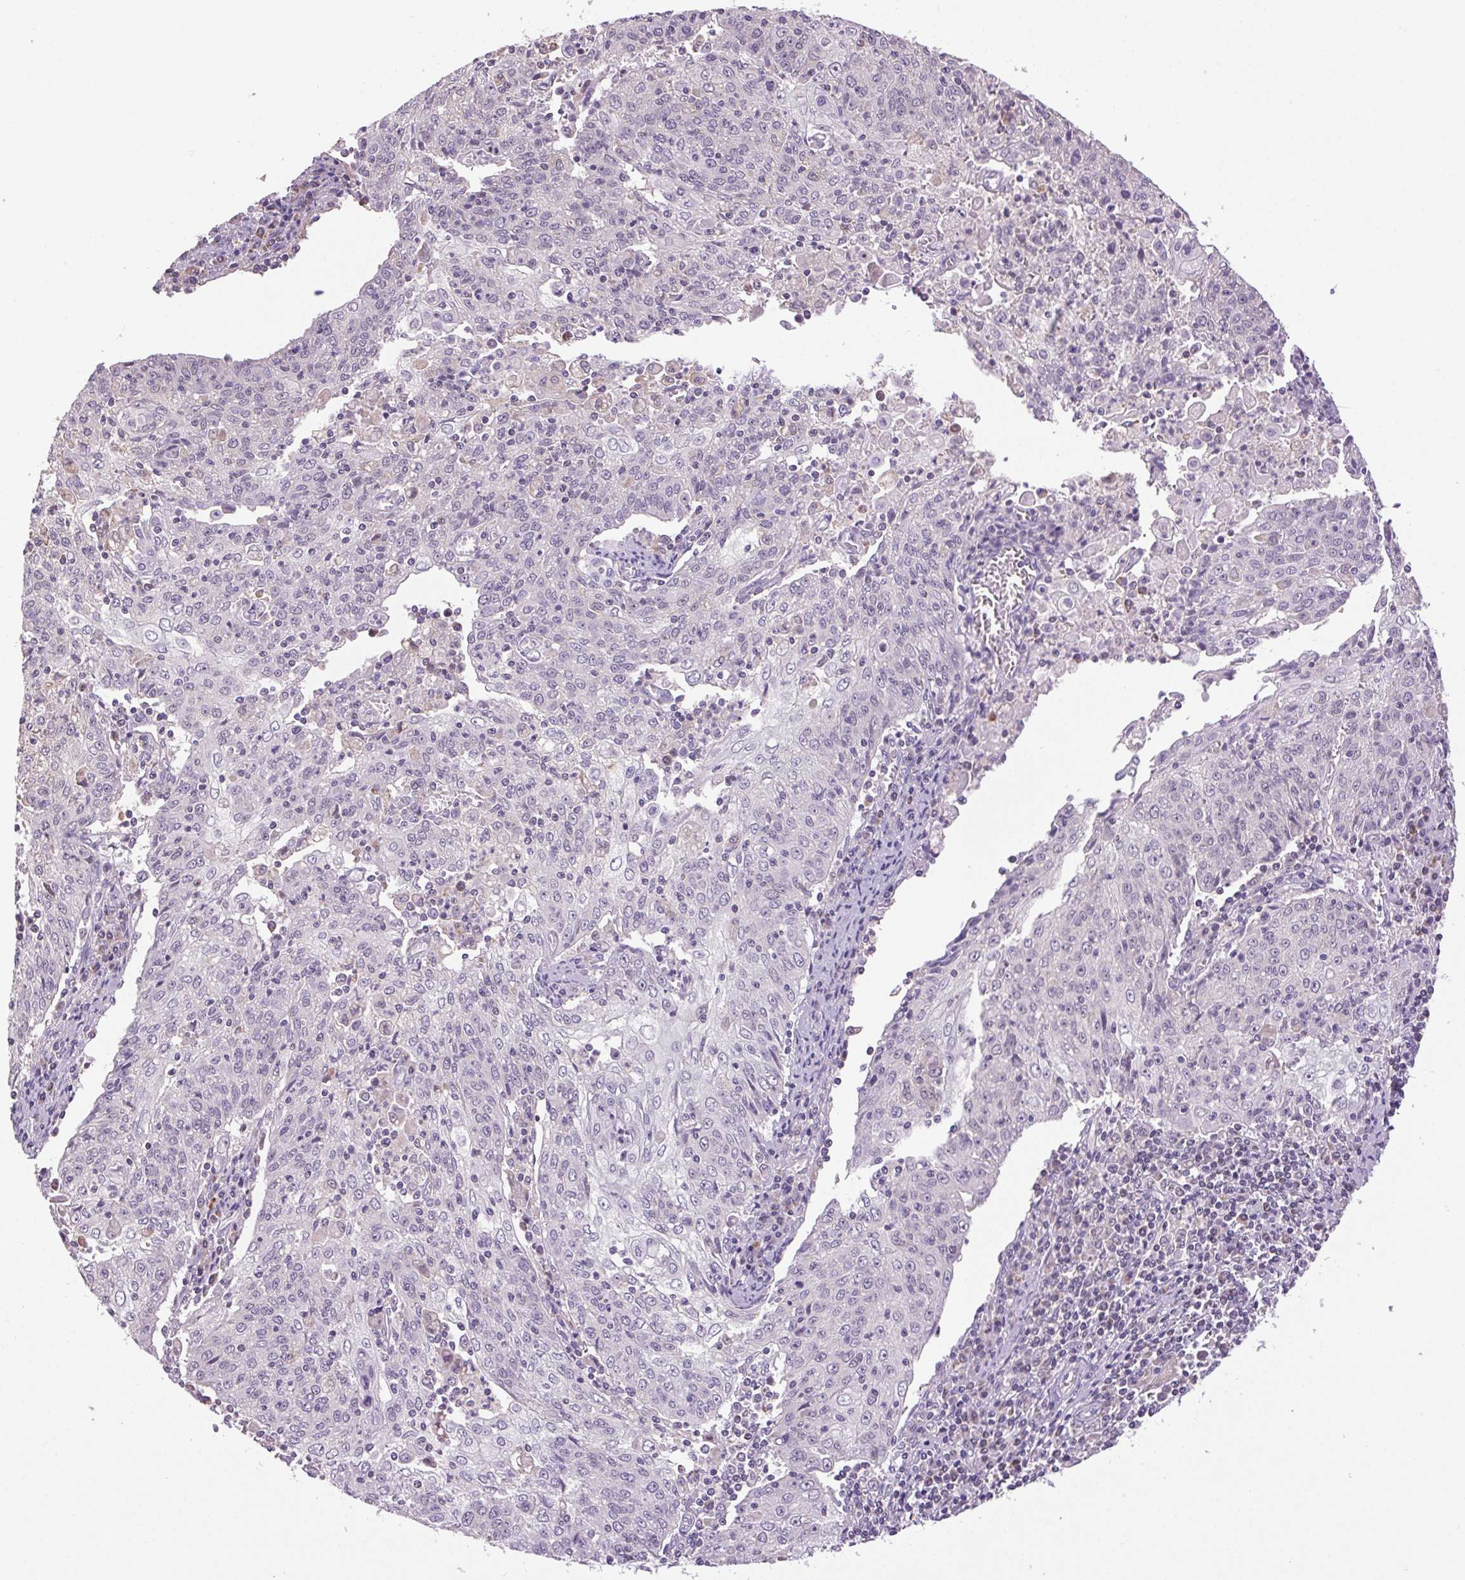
{"staining": {"intensity": "negative", "quantity": "none", "location": "none"}, "tissue": "cervical cancer", "cell_type": "Tumor cells", "image_type": "cancer", "snomed": [{"axis": "morphology", "description": "Squamous cell carcinoma, NOS"}, {"axis": "topography", "description": "Cervix"}], "caption": "High power microscopy image of an immunohistochemistry (IHC) photomicrograph of squamous cell carcinoma (cervical), revealing no significant positivity in tumor cells.", "gene": "SGF29", "patient": {"sex": "female", "age": 48}}